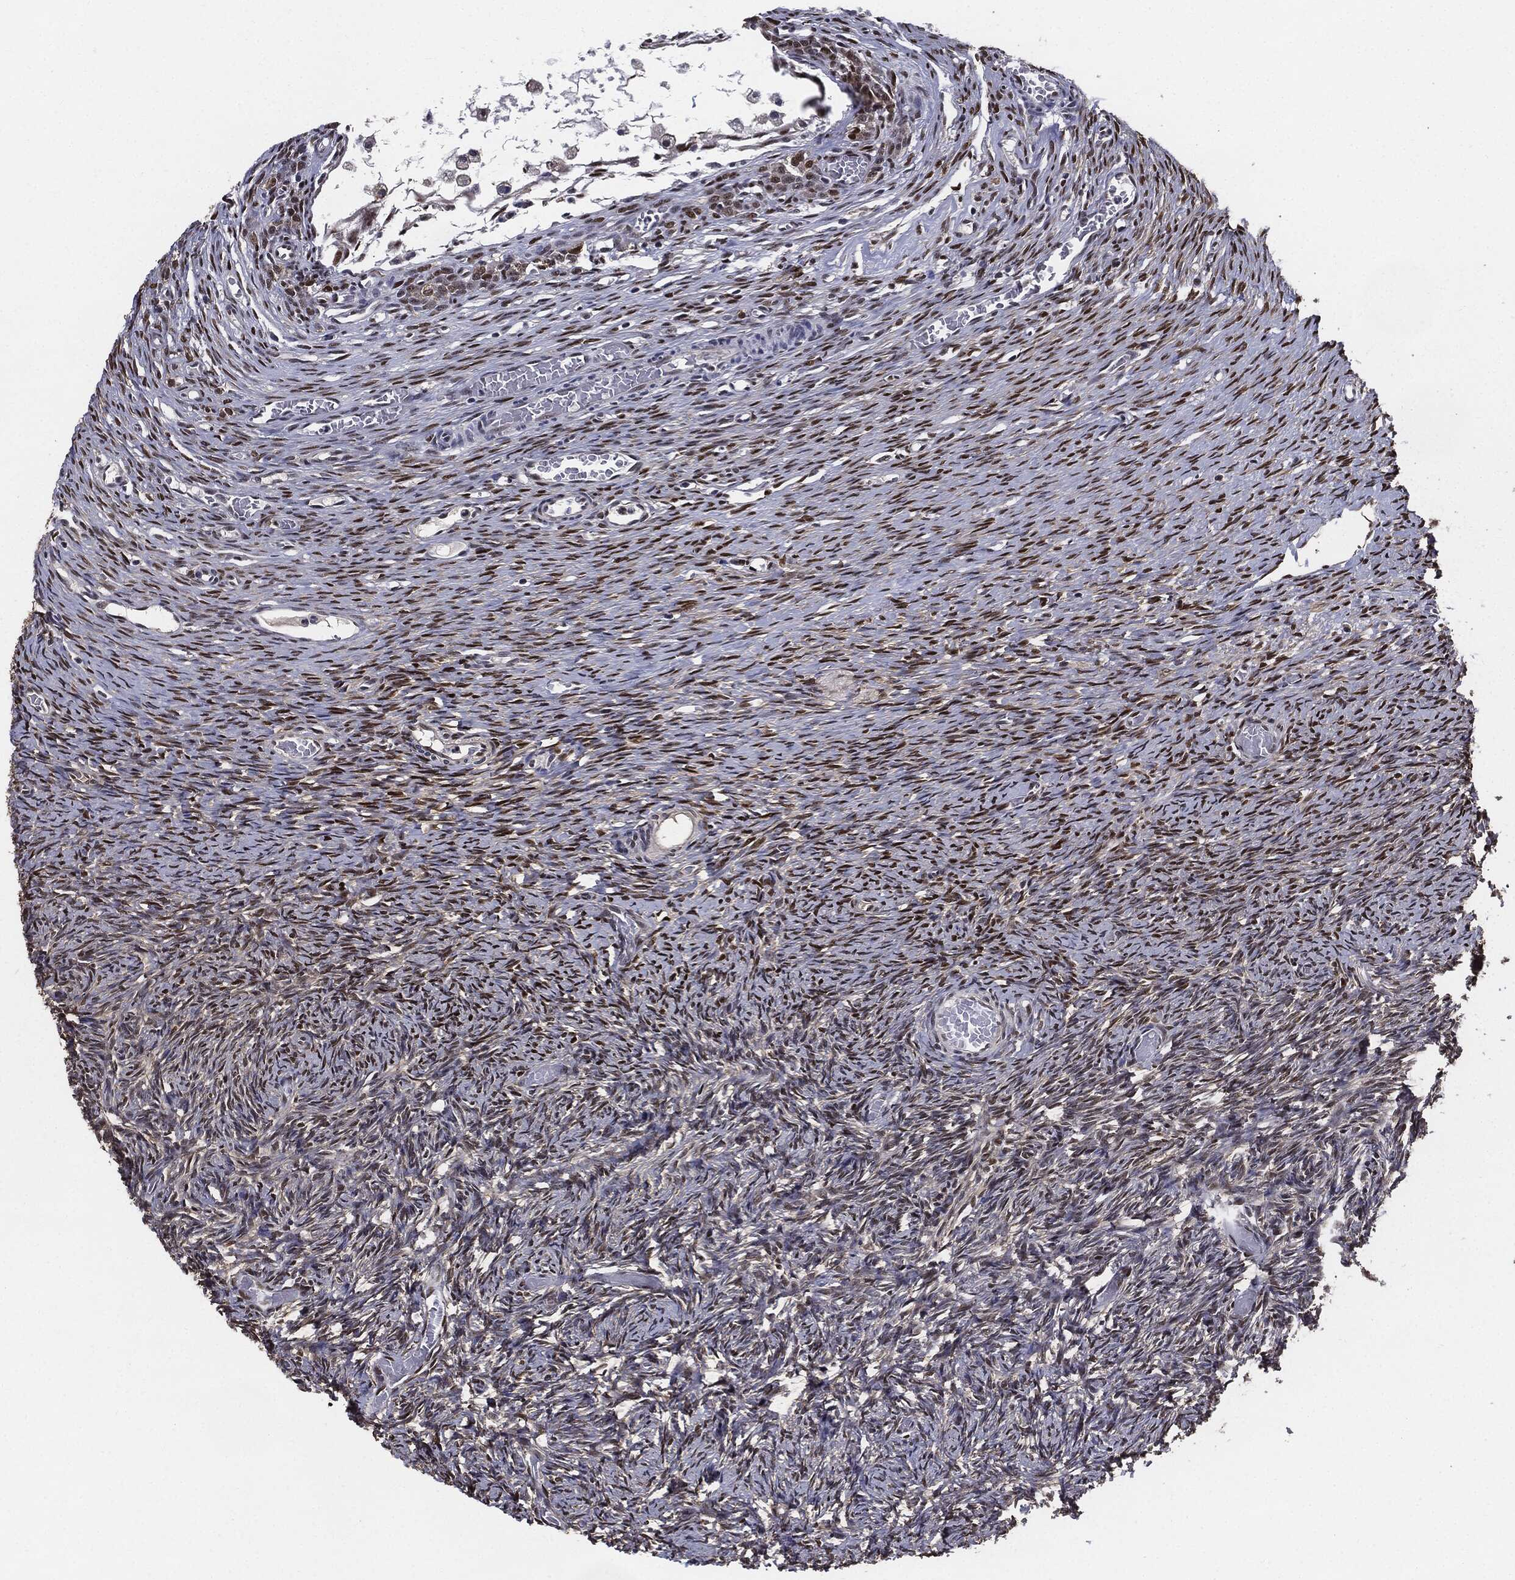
{"staining": {"intensity": "negative", "quantity": "none", "location": "none"}, "tissue": "ovary", "cell_type": "Follicle cells", "image_type": "normal", "snomed": [{"axis": "morphology", "description": "Normal tissue, NOS"}, {"axis": "topography", "description": "Ovary"}], "caption": "The micrograph reveals no staining of follicle cells in benign ovary.", "gene": "JUN", "patient": {"sex": "female", "age": 39}}